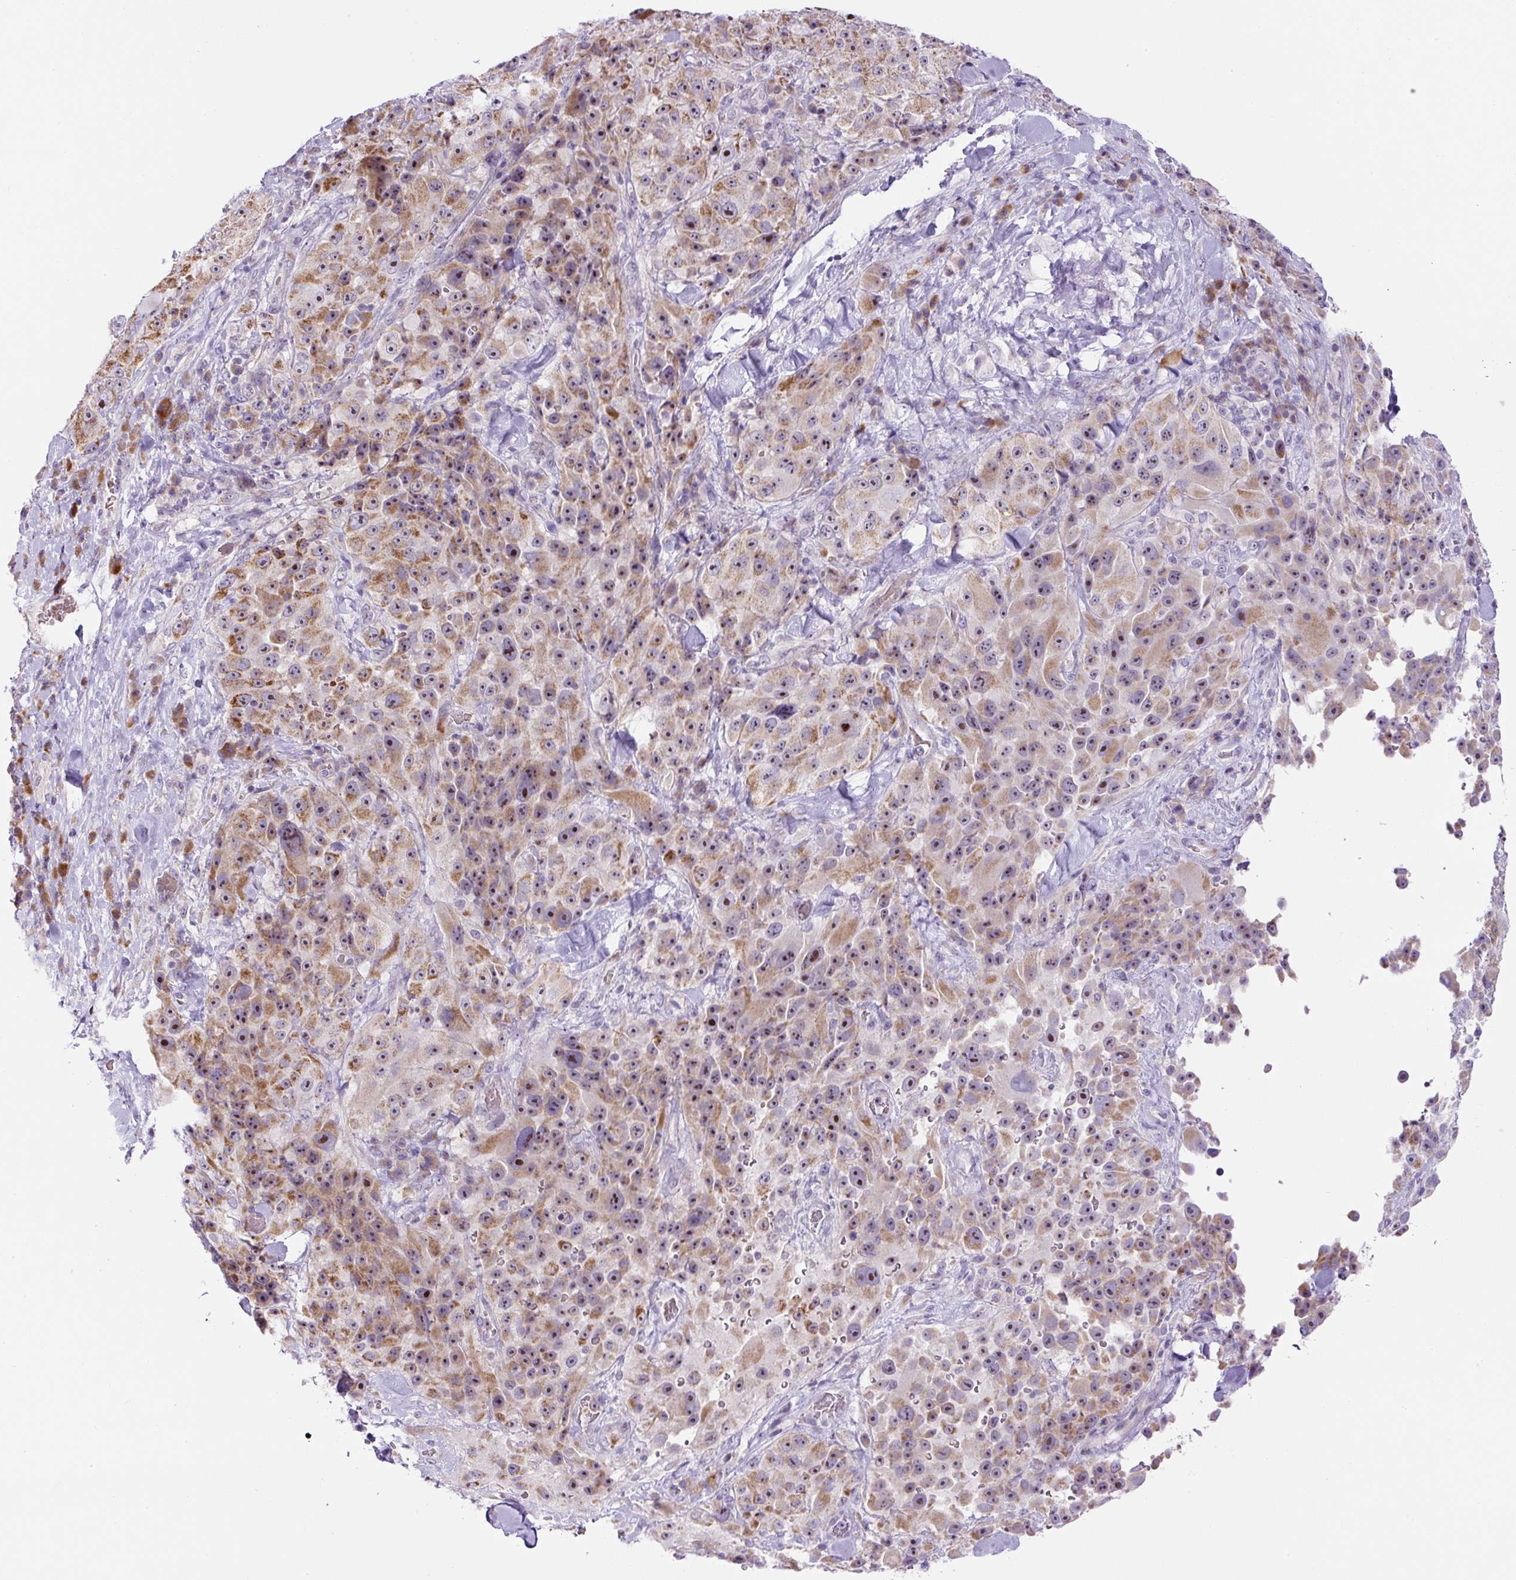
{"staining": {"intensity": "moderate", "quantity": ">75%", "location": "cytoplasmic/membranous,nuclear"}, "tissue": "melanoma", "cell_type": "Tumor cells", "image_type": "cancer", "snomed": [{"axis": "morphology", "description": "Malignant melanoma, Metastatic site"}, {"axis": "topography", "description": "Lymph node"}], "caption": "Moderate cytoplasmic/membranous and nuclear expression is identified in approximately >75% of tumor cells in malignant melanoma (metastatic site).", "gene": "ZNF596", "patient": {"sex": "male", "age": 62}}